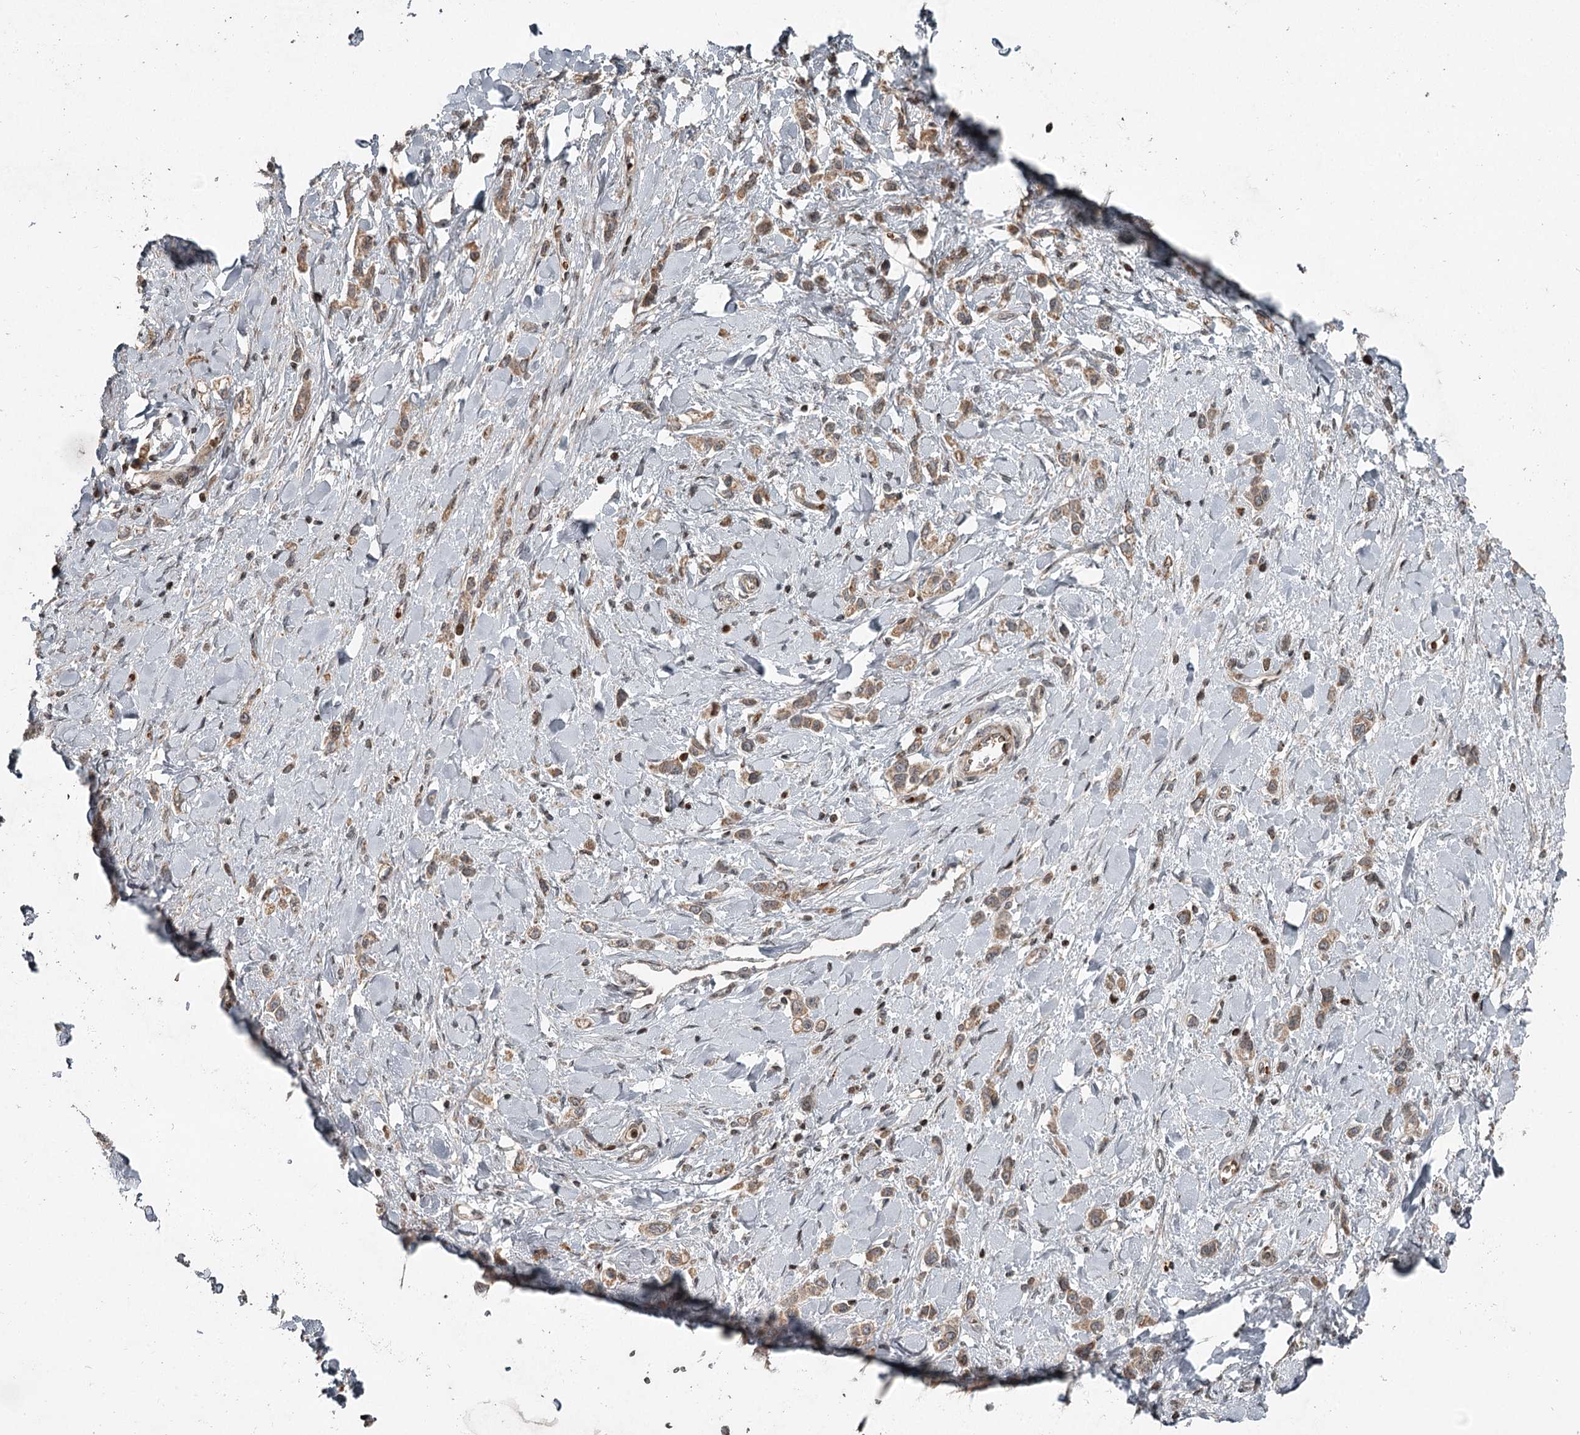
{"staining": {"intensity": "weak", "quantity": ">75%", "location": "cytoplasmic/membranous"}, "tissue": "stomach cancer", "cell_type": "Tumor cells", "image_type": "cancer", "snomed": [{"axis": "morphology", "description": "Normal tissue, NOS"}, {"axis": "morphology", "description": "Adenocarcinoma, NOS"}, {"axis": "topography", "description": "Stomach, upper"}, {"axis": "topography", "description": "Stomach"}], "caption": "Stomach adenocarcinoma stained with immunohistochemistry (IHC) shows weak cytoplasmic/membranous staining in about >75% of tumor cells. (DAB (3,3'-diaminobenzidine) IHC, brown staining for protein, blue staining for nuclei).", "gene": "RASSF8", "patient": {"sex": "female", "age": 65}}